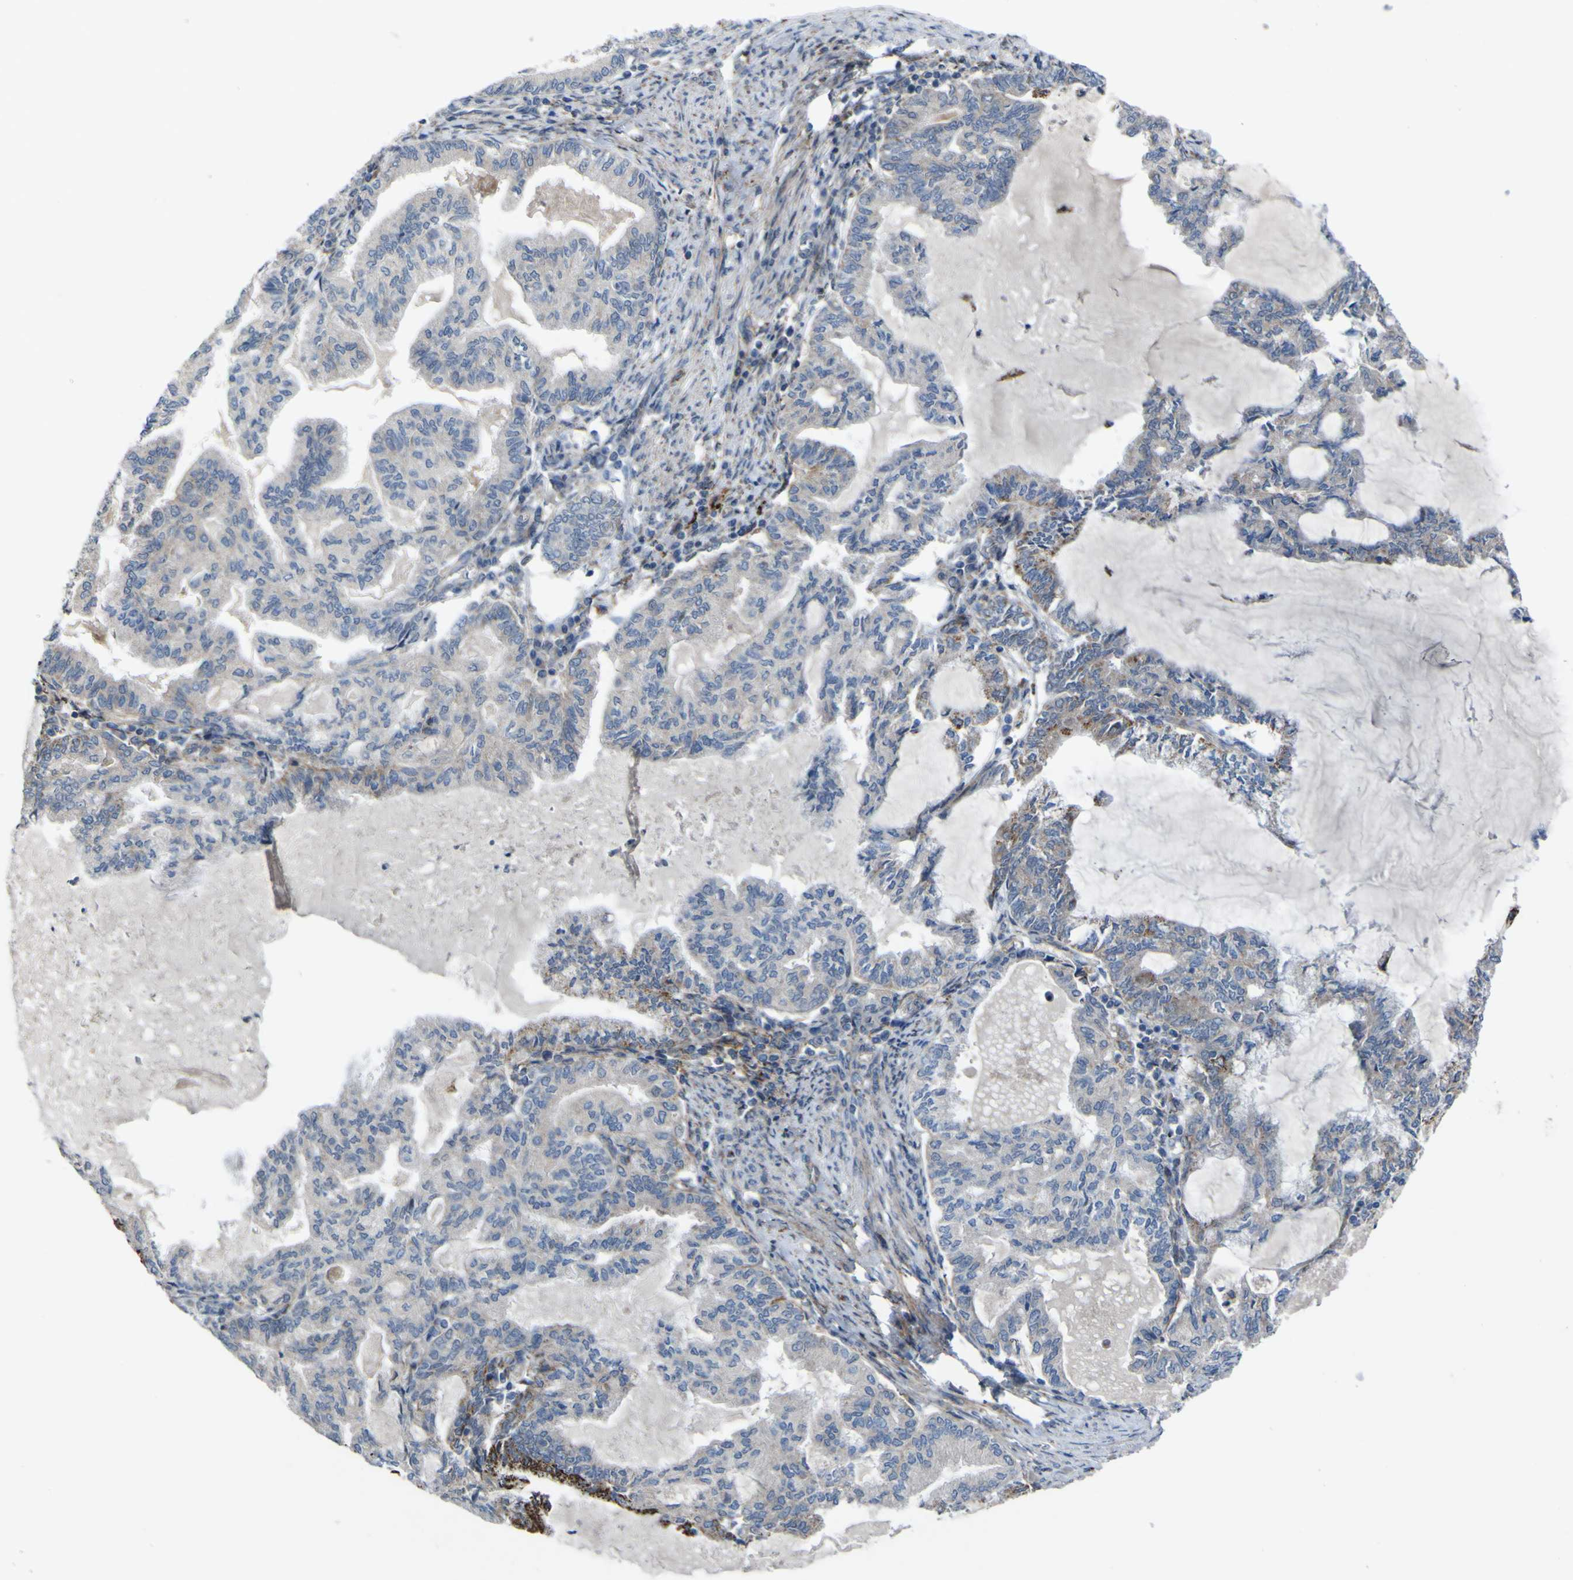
{"staining": {"intensity": "negative", "quantity": "none", "location": "none"}, "tissue": "endometrial cancer", "cell_type": "Tumor cells", "image_type": "cancer", "snomed": [{"axis": "morphology", "description": "Adenocarcinoma, NOS"}, {"axis": "topography", "description": "Endometrium"}], "caption": "IHC image of neoplastic tissue: endometrial cancer (adenocarcinoma) stained with DAB (3,3'-diaminobenzidine) shows no significant protein staining in tumor cells.", "gene": "GPLD1", "patient": {"sex": "female", "age": 86}}